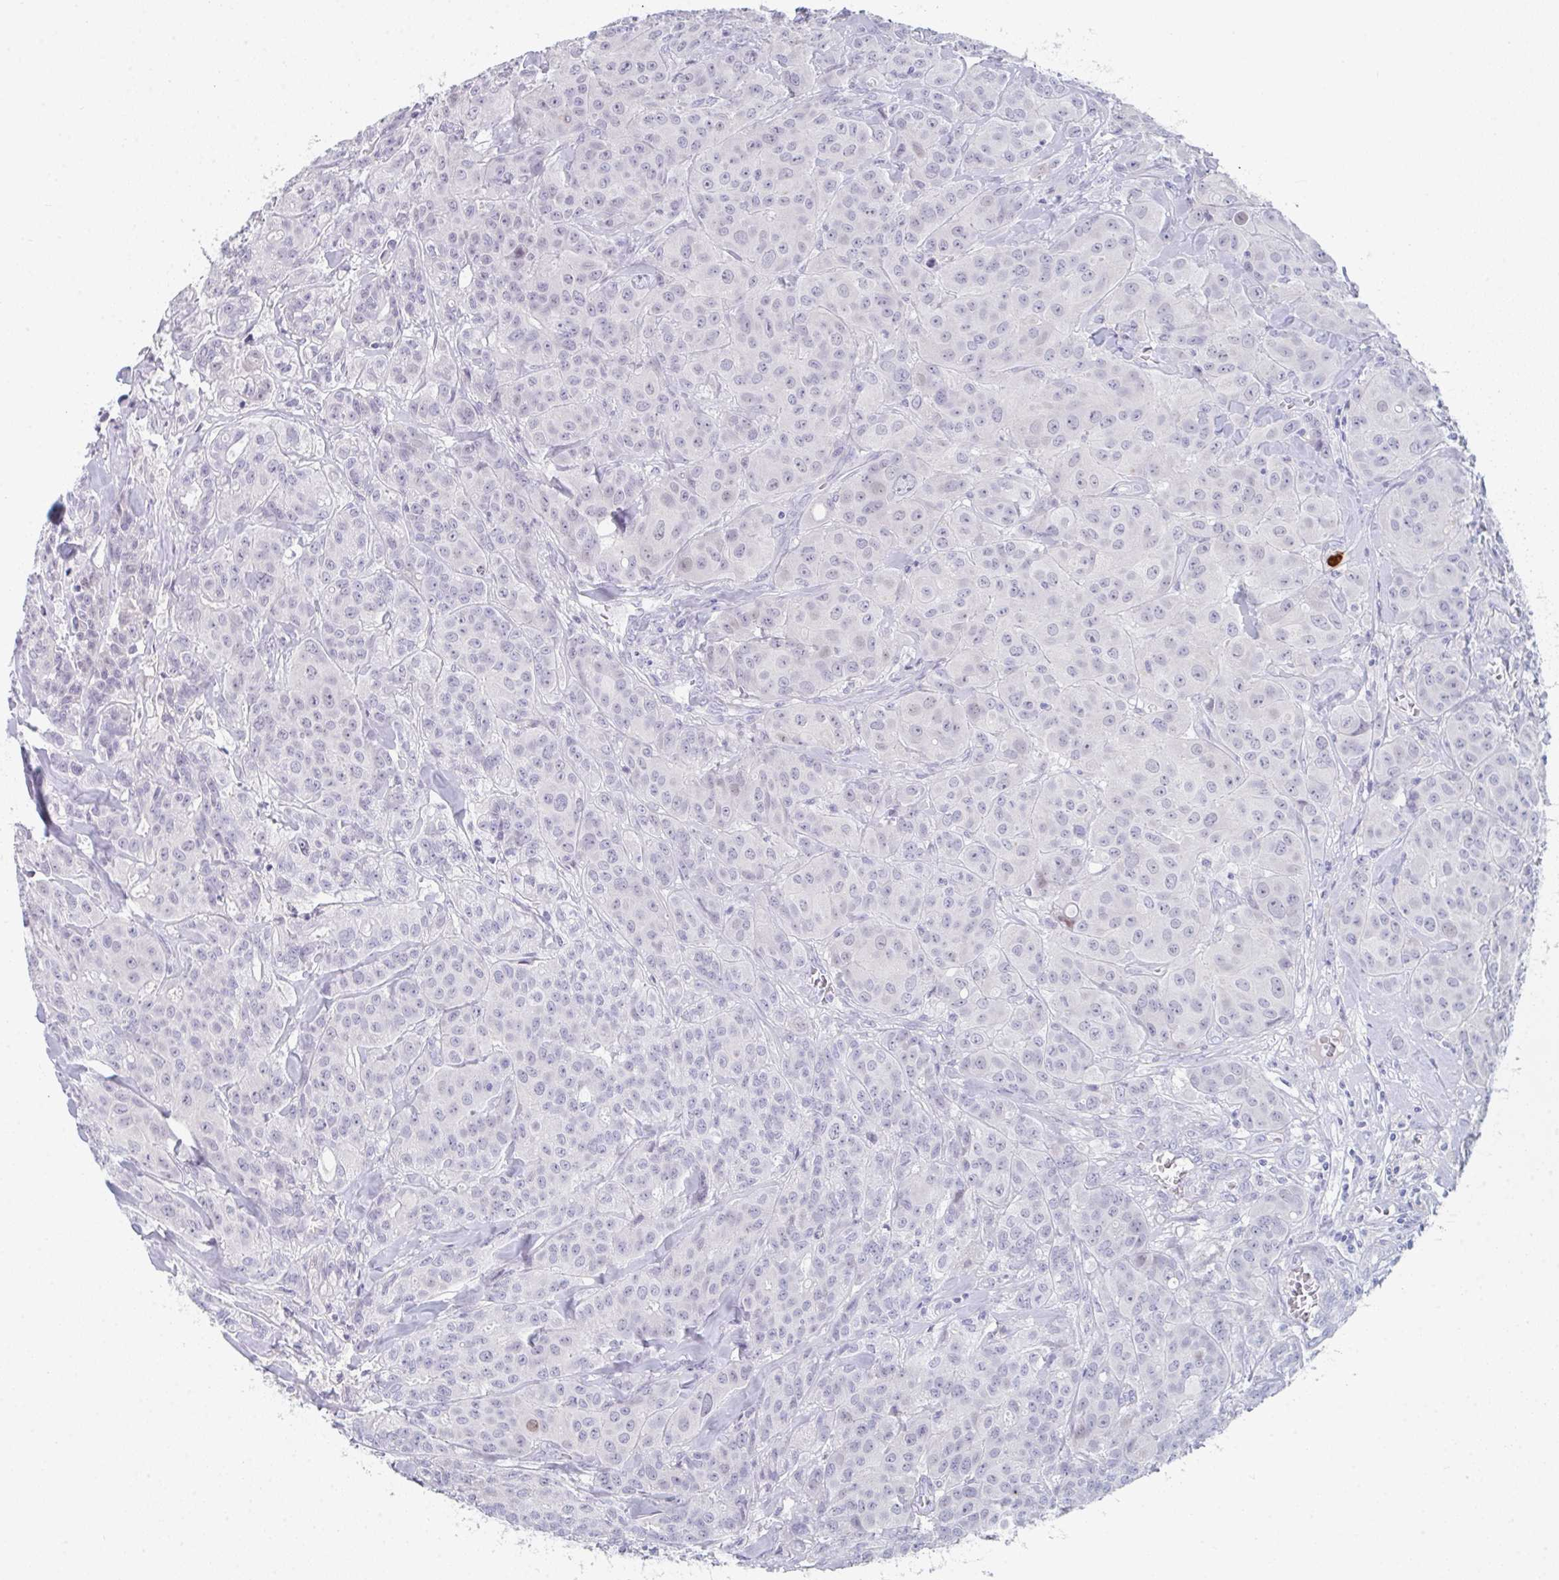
{"staining": {"intensity": "negative", "quantity": "none", "location": "none"}, "tissue": "breast cancer", "cell_type": "Tumor cells", "image_type": "cancer", "snomed": [{"axis": "morphology", "description": "Normal tissue, NOS"}, {"axis": "morphology", "description": "Duct carcinoma"}, {"axis": "topography", "description": "Breast"}], "caption": "High magnification brightfield microscopy of breast cancer stained with DAB (3,3'-diaminobenzidine) (brown) and counterstained with hematoxylin (blue): tumor cells show no significant expression. Brightfield microscopy of immunohistochemistry (IHC) stained with DAB (3,3'-diaminobenzidine) (brown) and hematoxylin (blue), captured at high magnification.", "gene": "RUBCN", "patient": {"sex": "female", "age": 43}}